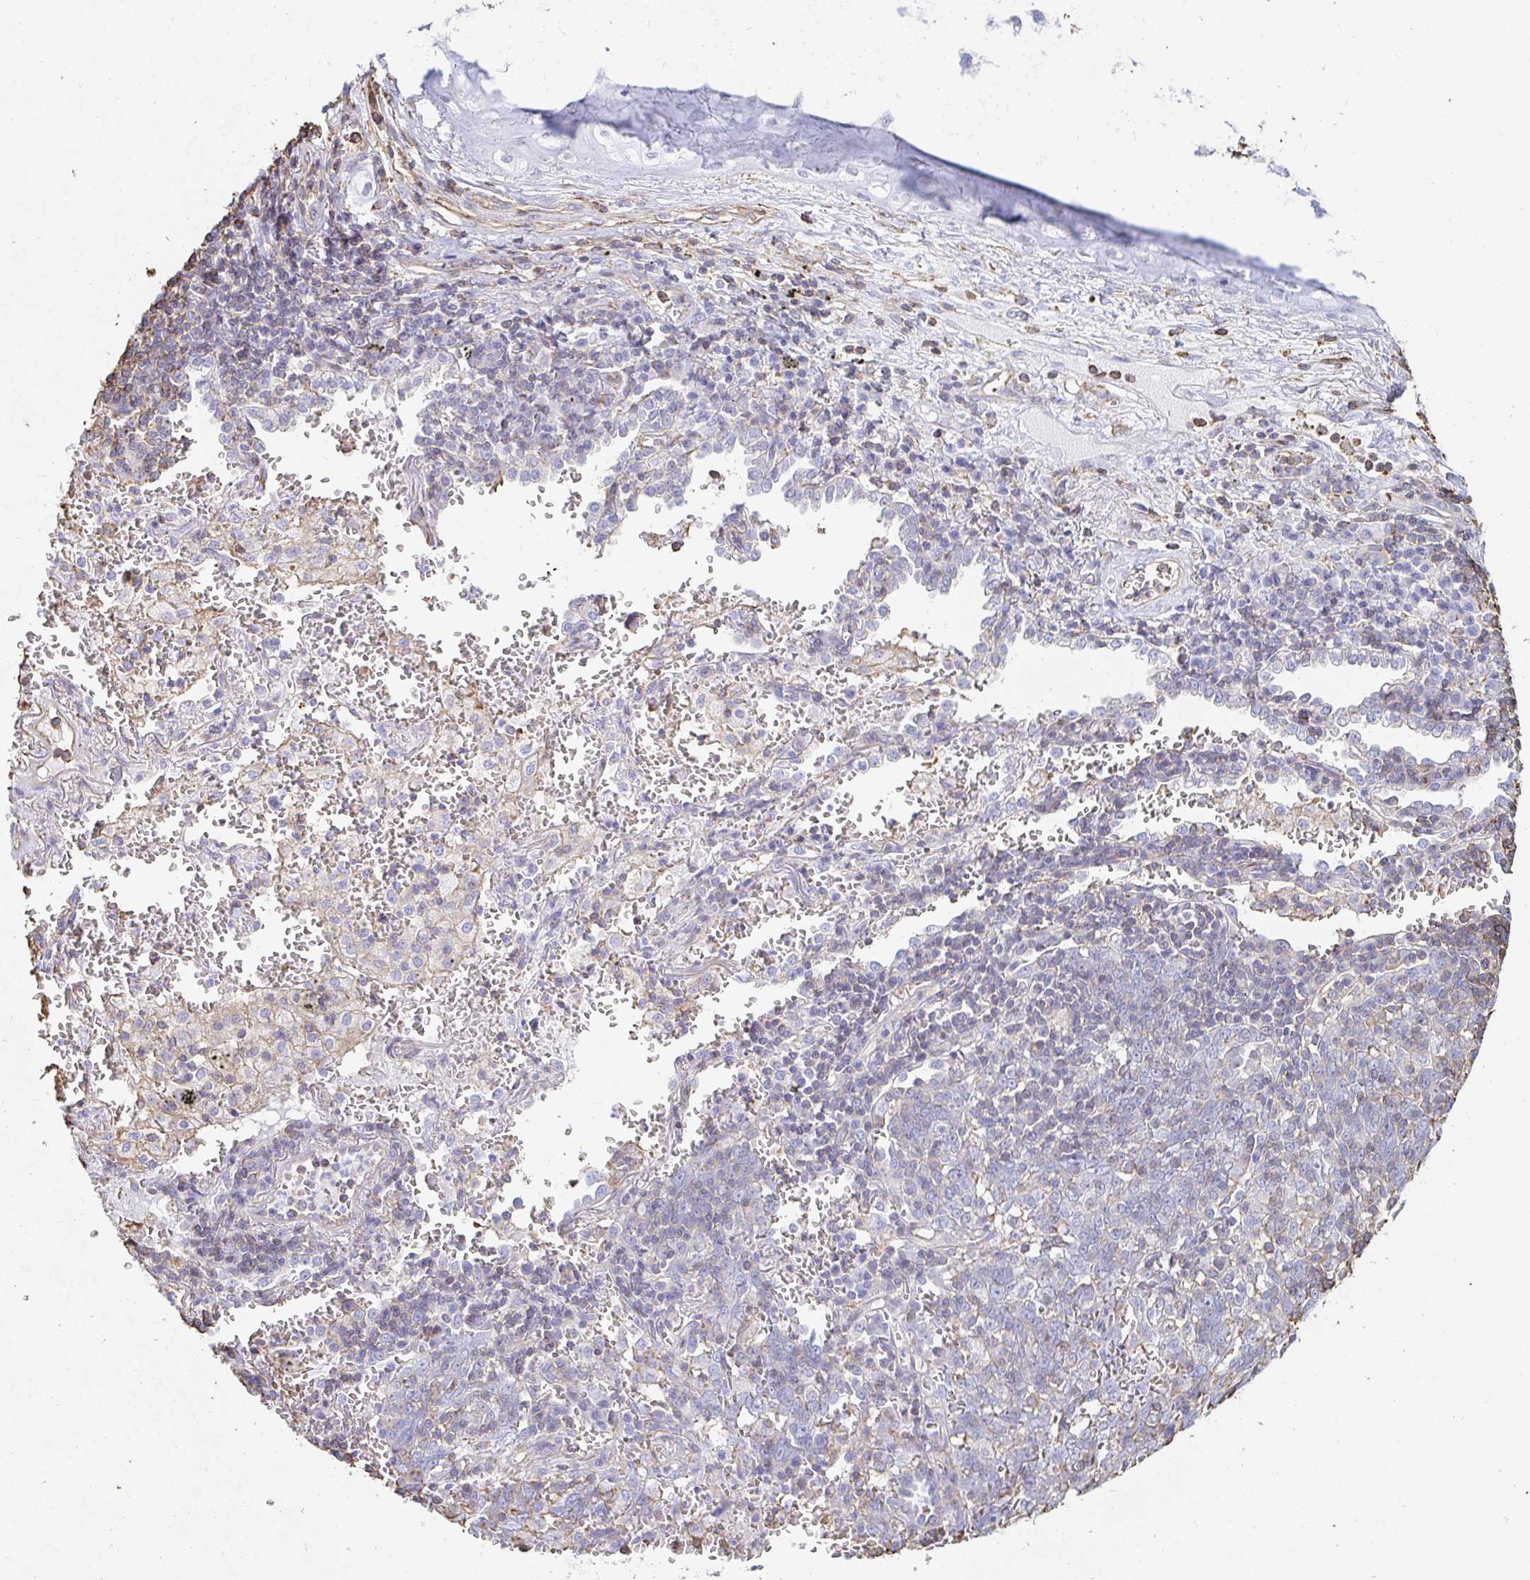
{"staining": {"intensity": "negative", "quantity": "none", "location": "none"}, "tissue": "lung cancer", "cell_type": "Tumor cells", "image_type": "cancer", "snomed": [{"axis": "morphology", "description": "Squamous cell carcinoma, NOS"}, {"axis": "topography", "description": "Lung"}], "caption": "DAB immunohistochemical staining of lung cancer (squamous cell carcinoma) reveals no significant staining in tumor cells.", "gene": "PTPN14", "patient": {"sex": "female", "age": 72}}